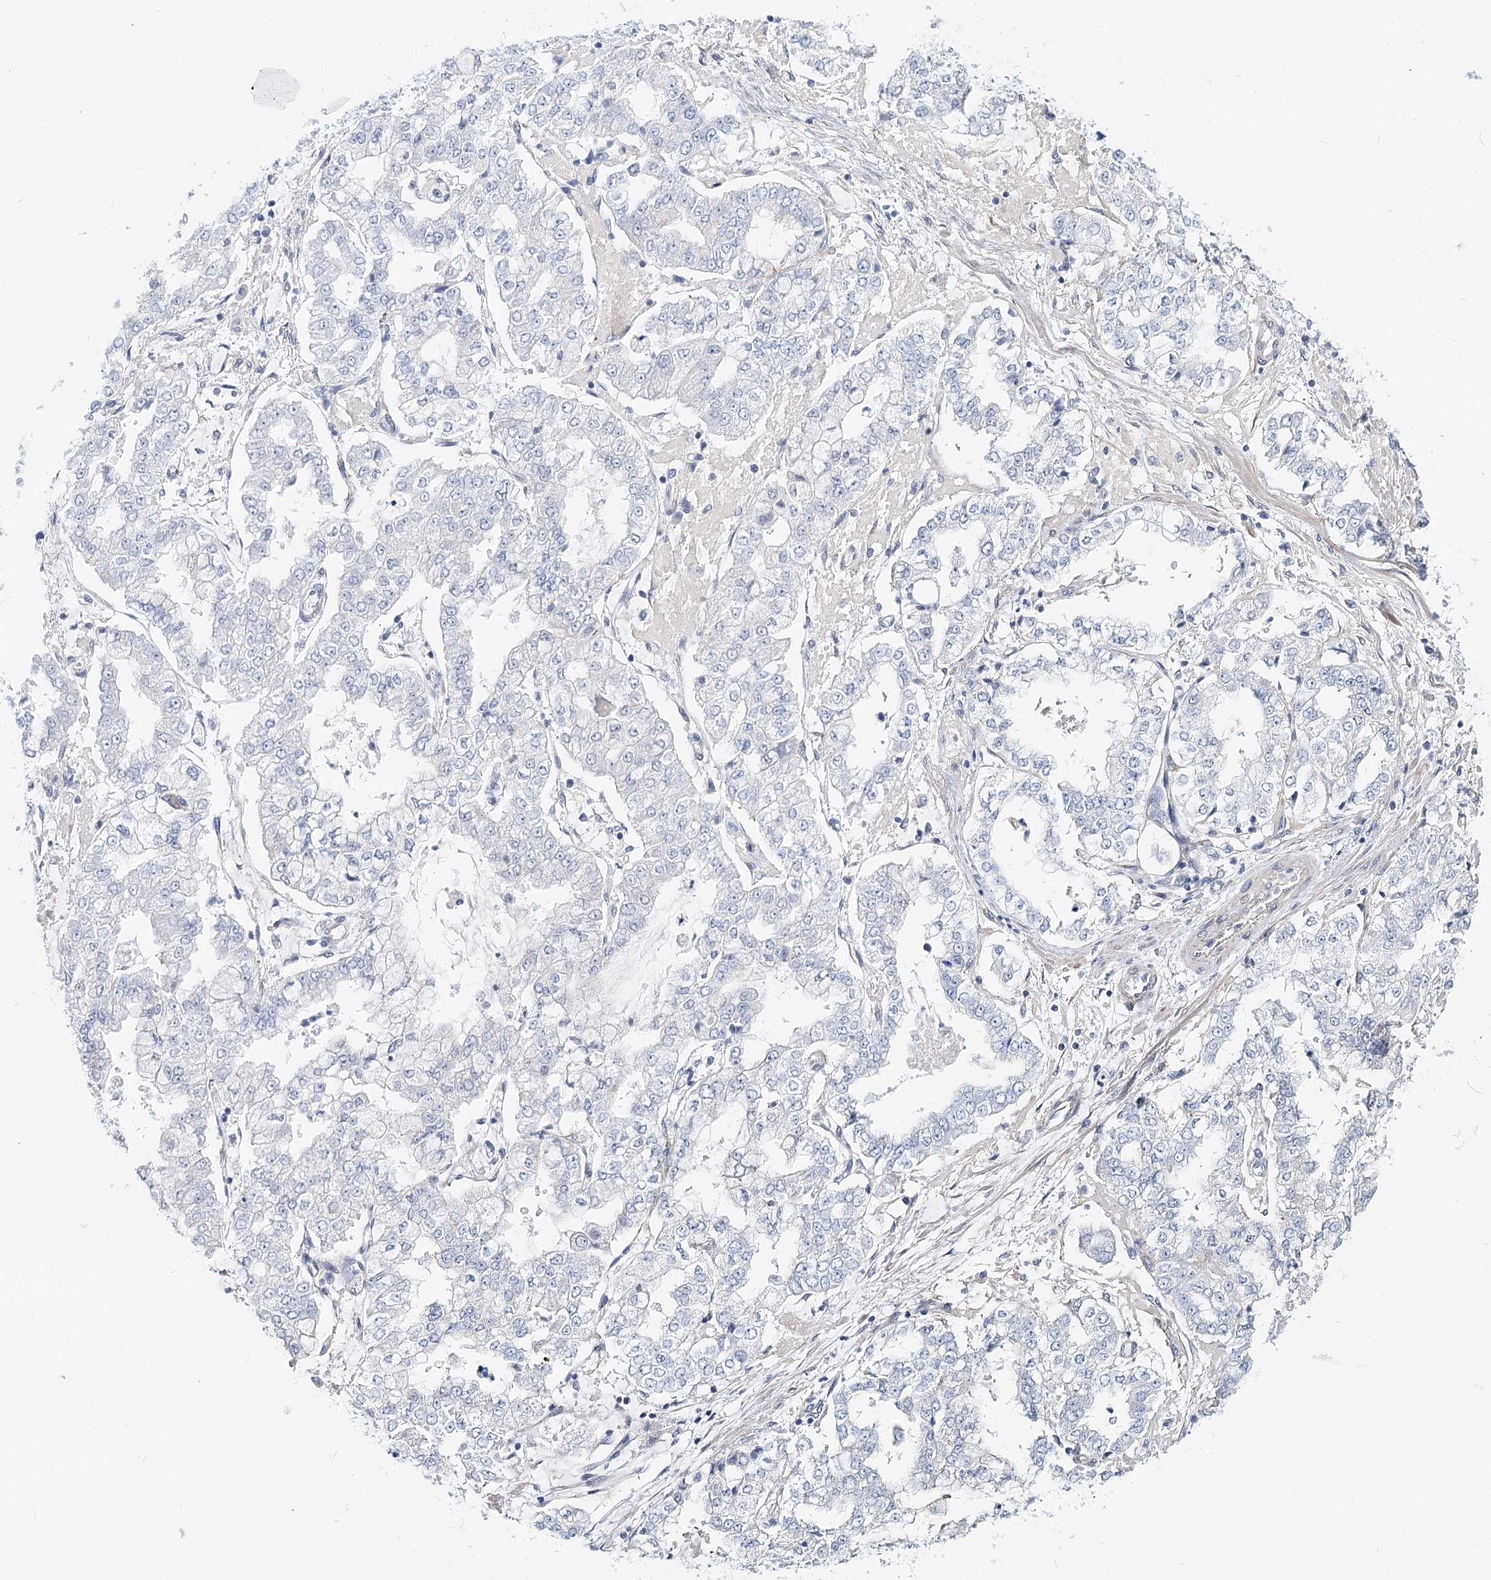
{"staining": {"intensity": "negative", "quantity": "none", "location": "none"}, "tissue": "stomach cancer", "cell_type": "Tumor cells", "image_type": "cancer", "snomed": [{"axis": "morphology", "description": "Adenocarcinoma, NOS"}, {"axis": "topography", "description": "Stomach"}], "caption": "Adenocarcinoma (stomach) stained for a protein using immunohistochemistry shows no staining tumor cells.", "gene": "TEX12", "patient": {"sex": "male", "age": 76}}